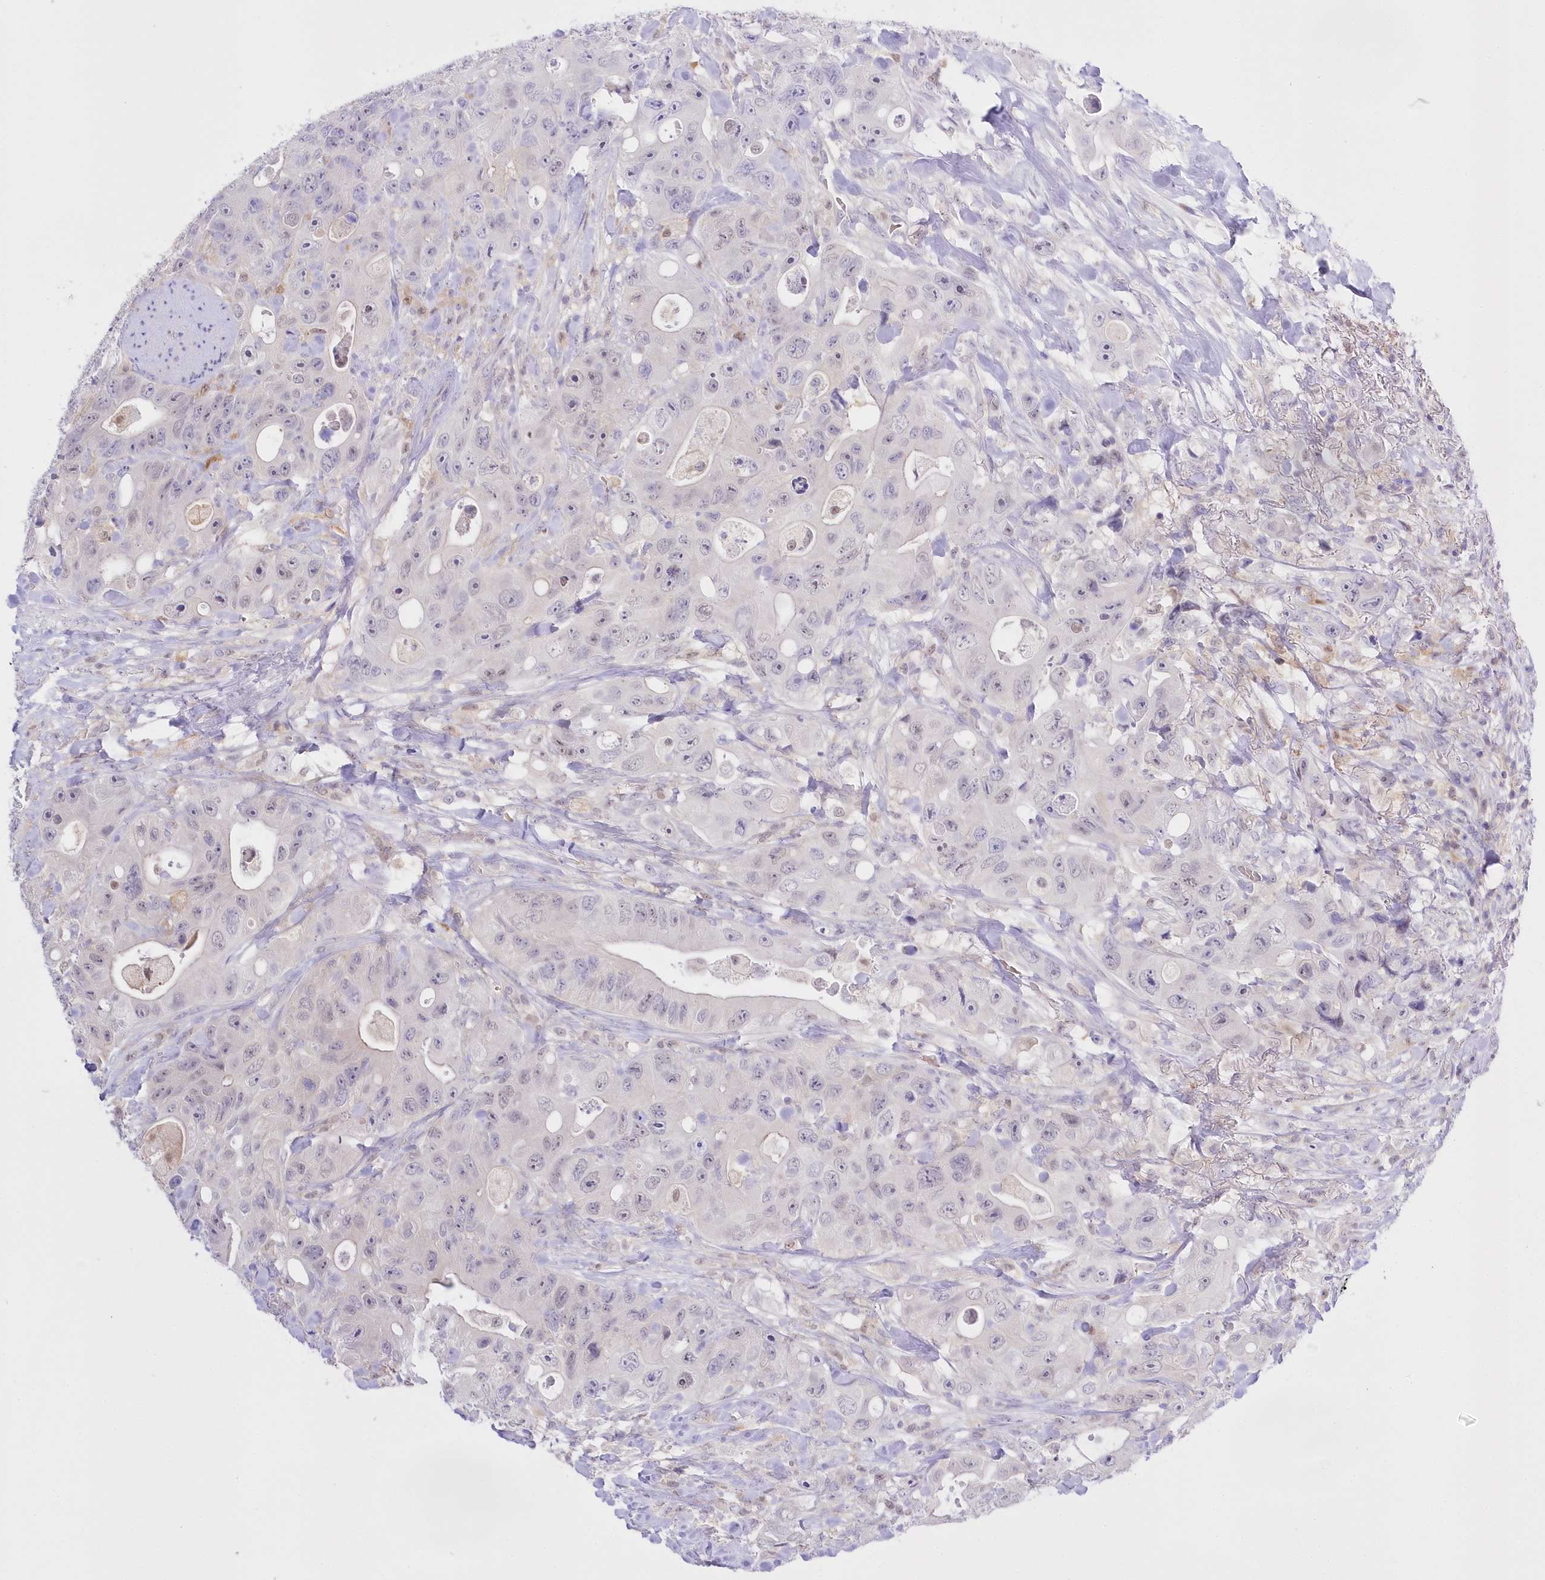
{"staining": {"intensity": "negative", "quantity": "none", "location": "none"}, "tissue": "colorectal cancer", "cell_type": "Tumor cells", "image_type": "cancer", "snomed": [{"axis": "morphology", "description": "Adenocarcinoma, NOS"}, {"axis": "topography", "description": "Colon"}], "caption": "This is an immunohistochemistry (IHC) image of colorectal cancer (adenocarcinoma). There is no expression in tumor cells.", "gene": "UBA6", "patient": {"sex": "female", "age": 46}}